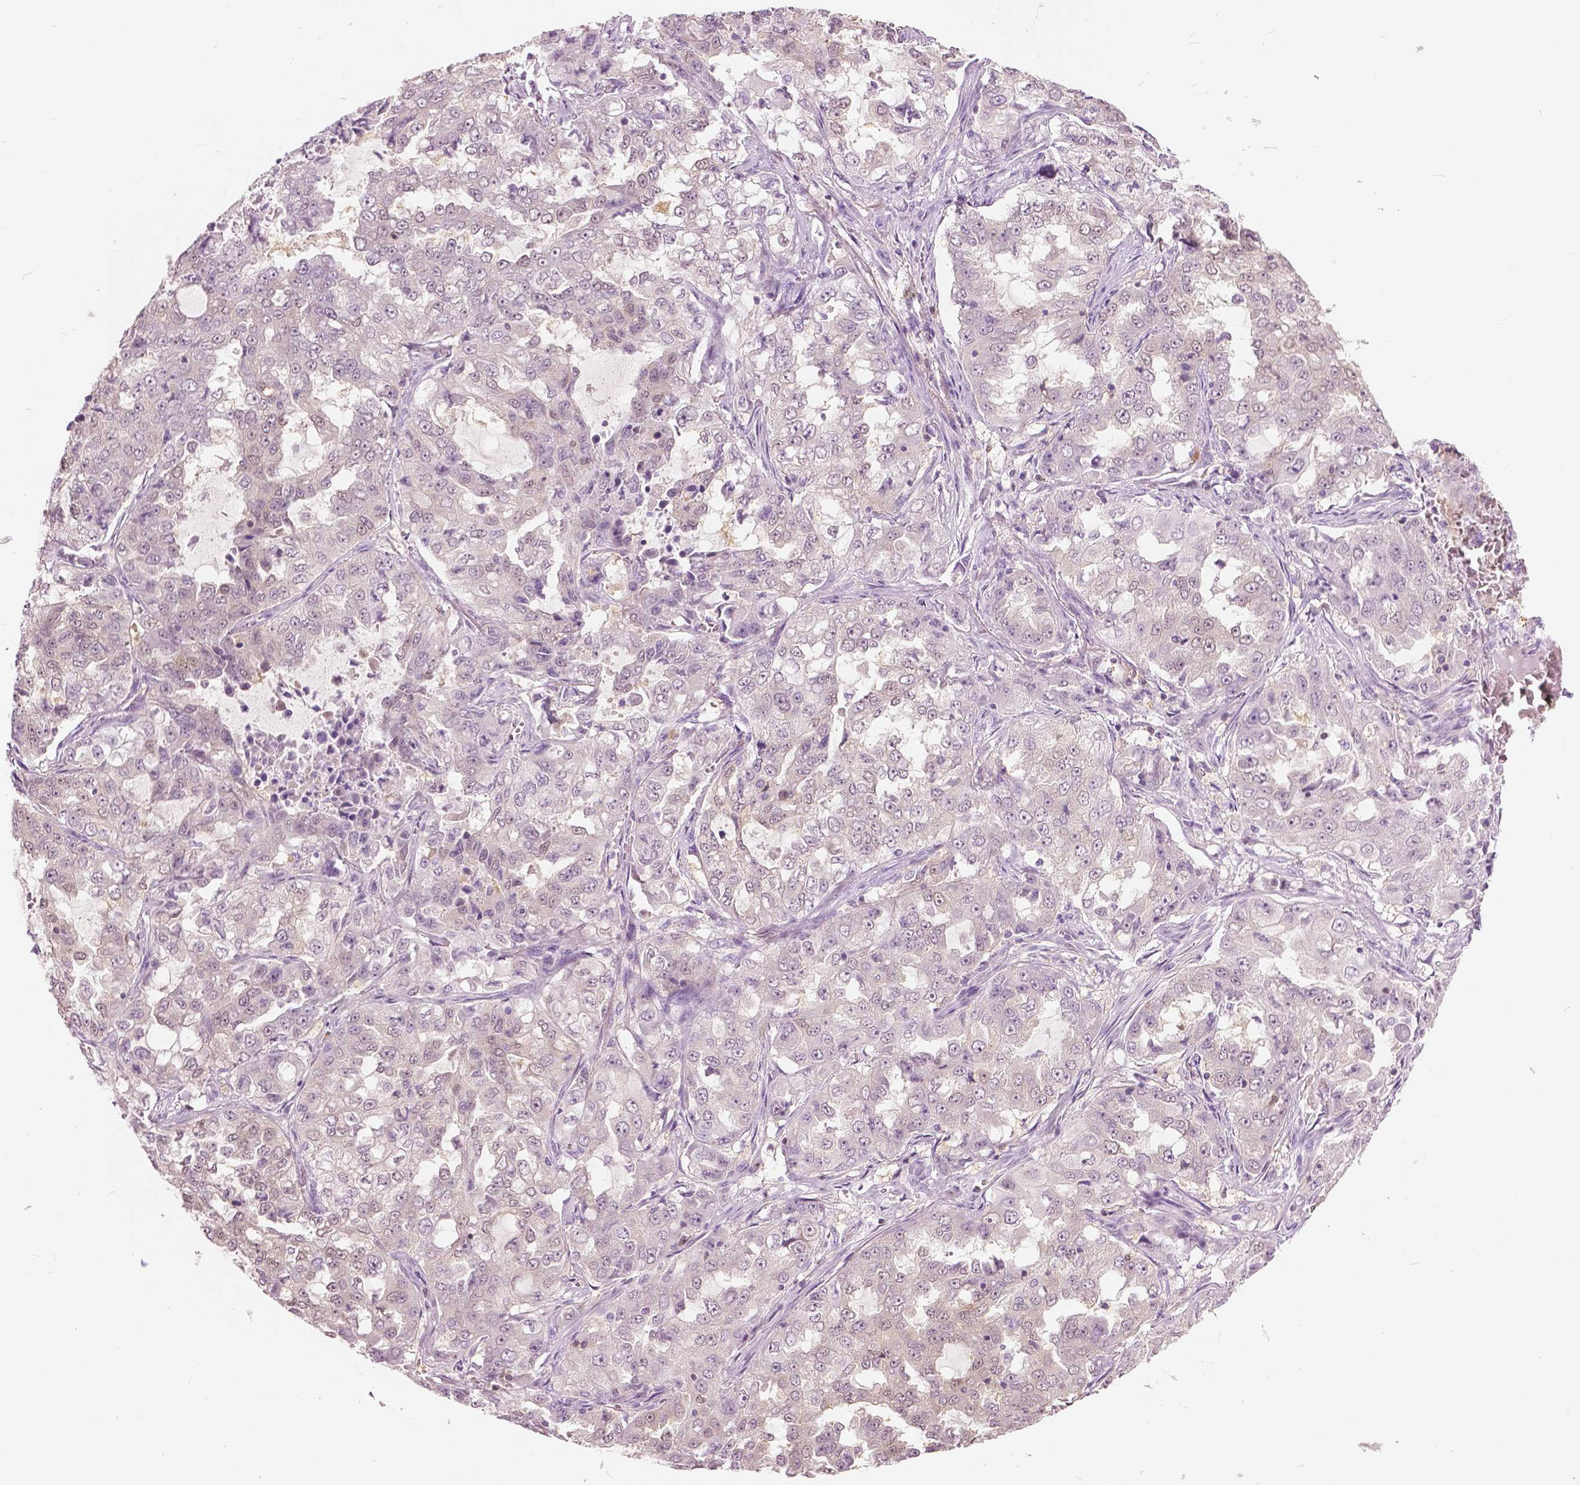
{"staining": {"intensity": "negative", "quantity": "none", "location": "none"}, "tissue": "lung cancer", "cell_type": "Tumor cells", "image_type": "cancer", "snomed": [{"axis": "morphology", "description": "Adenocarcinoma, NOS"}, {"axis": "topography", "description": "Lung"}], "caption": "The photomicrograph displays no staining of tumor cells in adenocarcinoma (lung).", "gene": "GALM", "patient": {"sex": "female", "age": 61}}